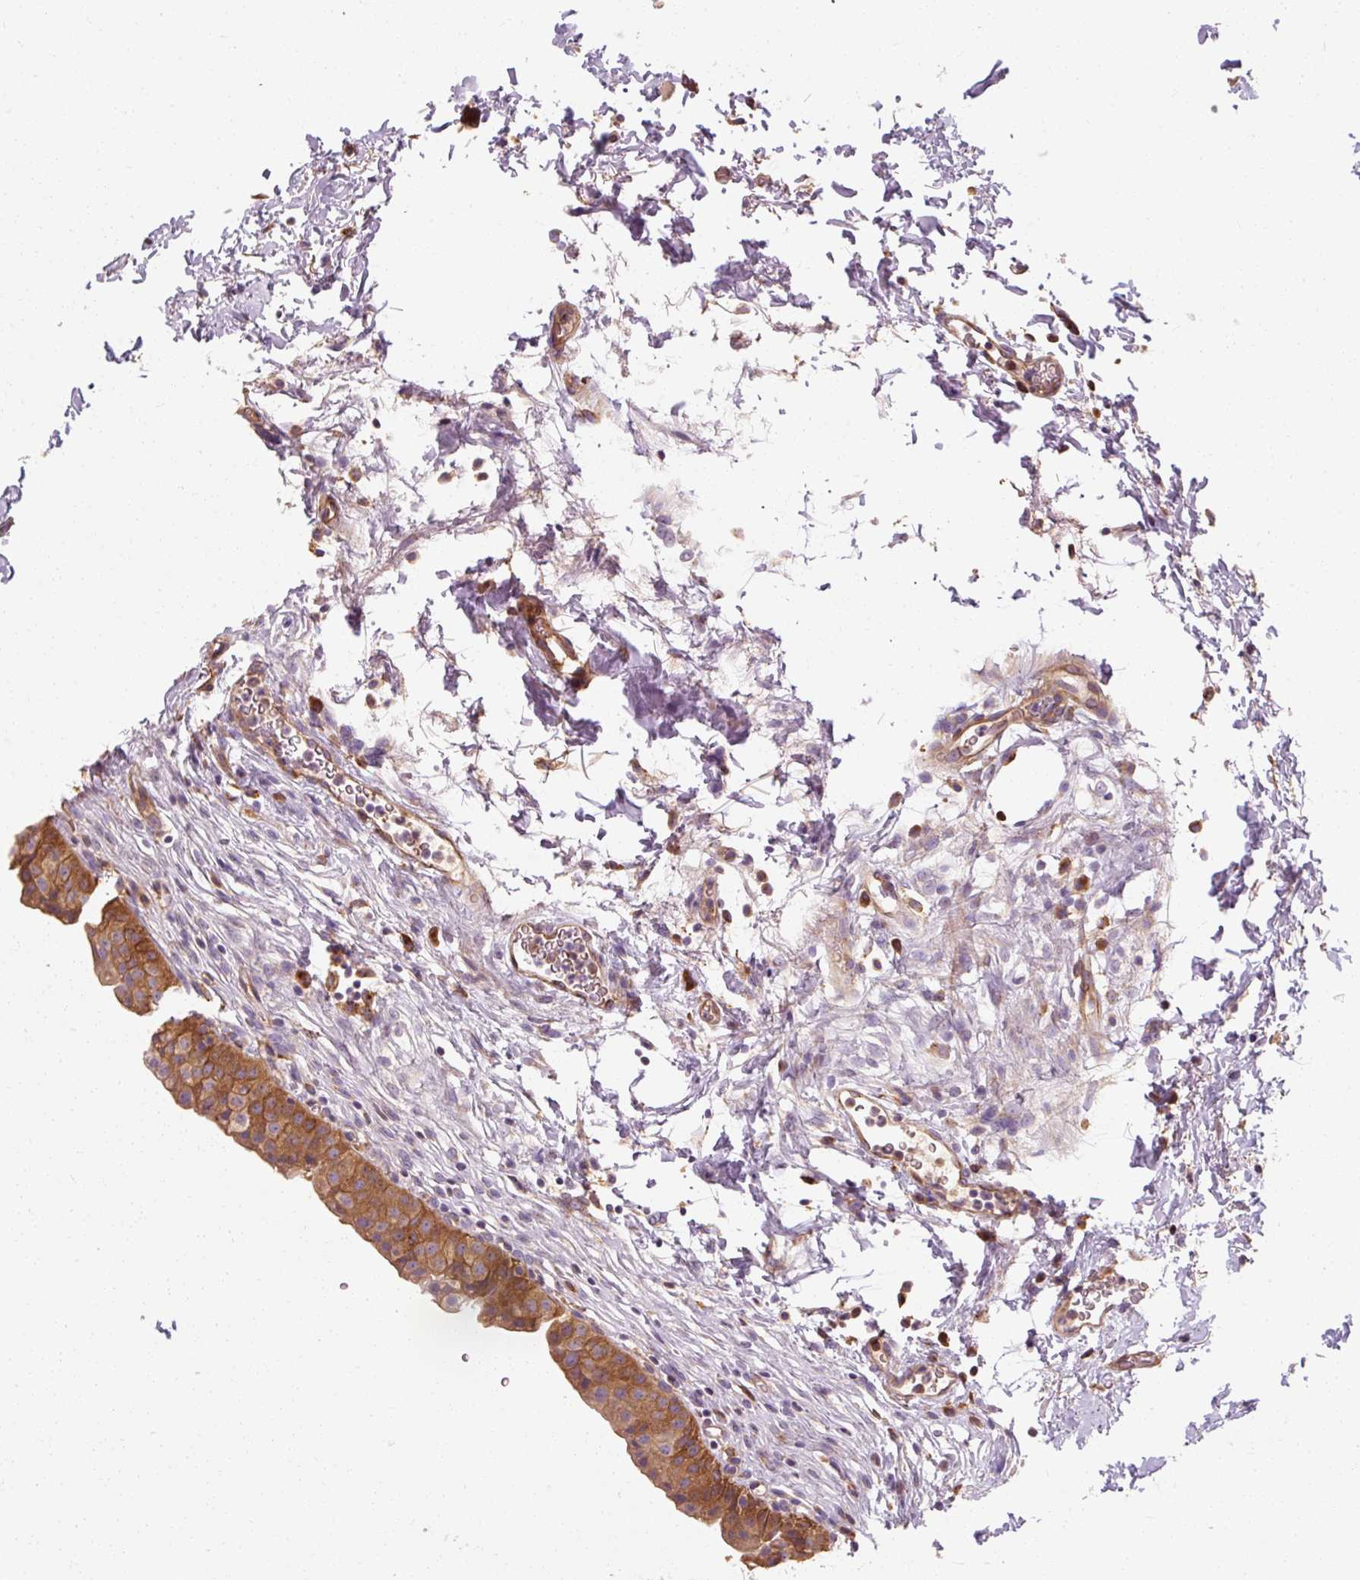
{"staining": {"intensity": "strong", "quantity": ">75%", "location": "cytoplasmic/membranous"}, "tissue": "urinary bladder", "cell_type": "Urothelial cells", "image_type": "normal", "snomed": [{"axis": "morphology", "description": "Normal tissue, NOS"}, {"axis": "topography", "description": "Urinary bladder"}, {"axis": "topography", "description": "Peripheral nerve tissue"}], "caption": "An immunohistochemistry (IHC) micrograph of unremarkable tissue is shown. Protein staining in brown shows strong cytoplasmic/membranous positivity in urinary bladder within urothelial cells.", "gene": "TBC1D4", "patient": {"sex": "male", "age": 55}}